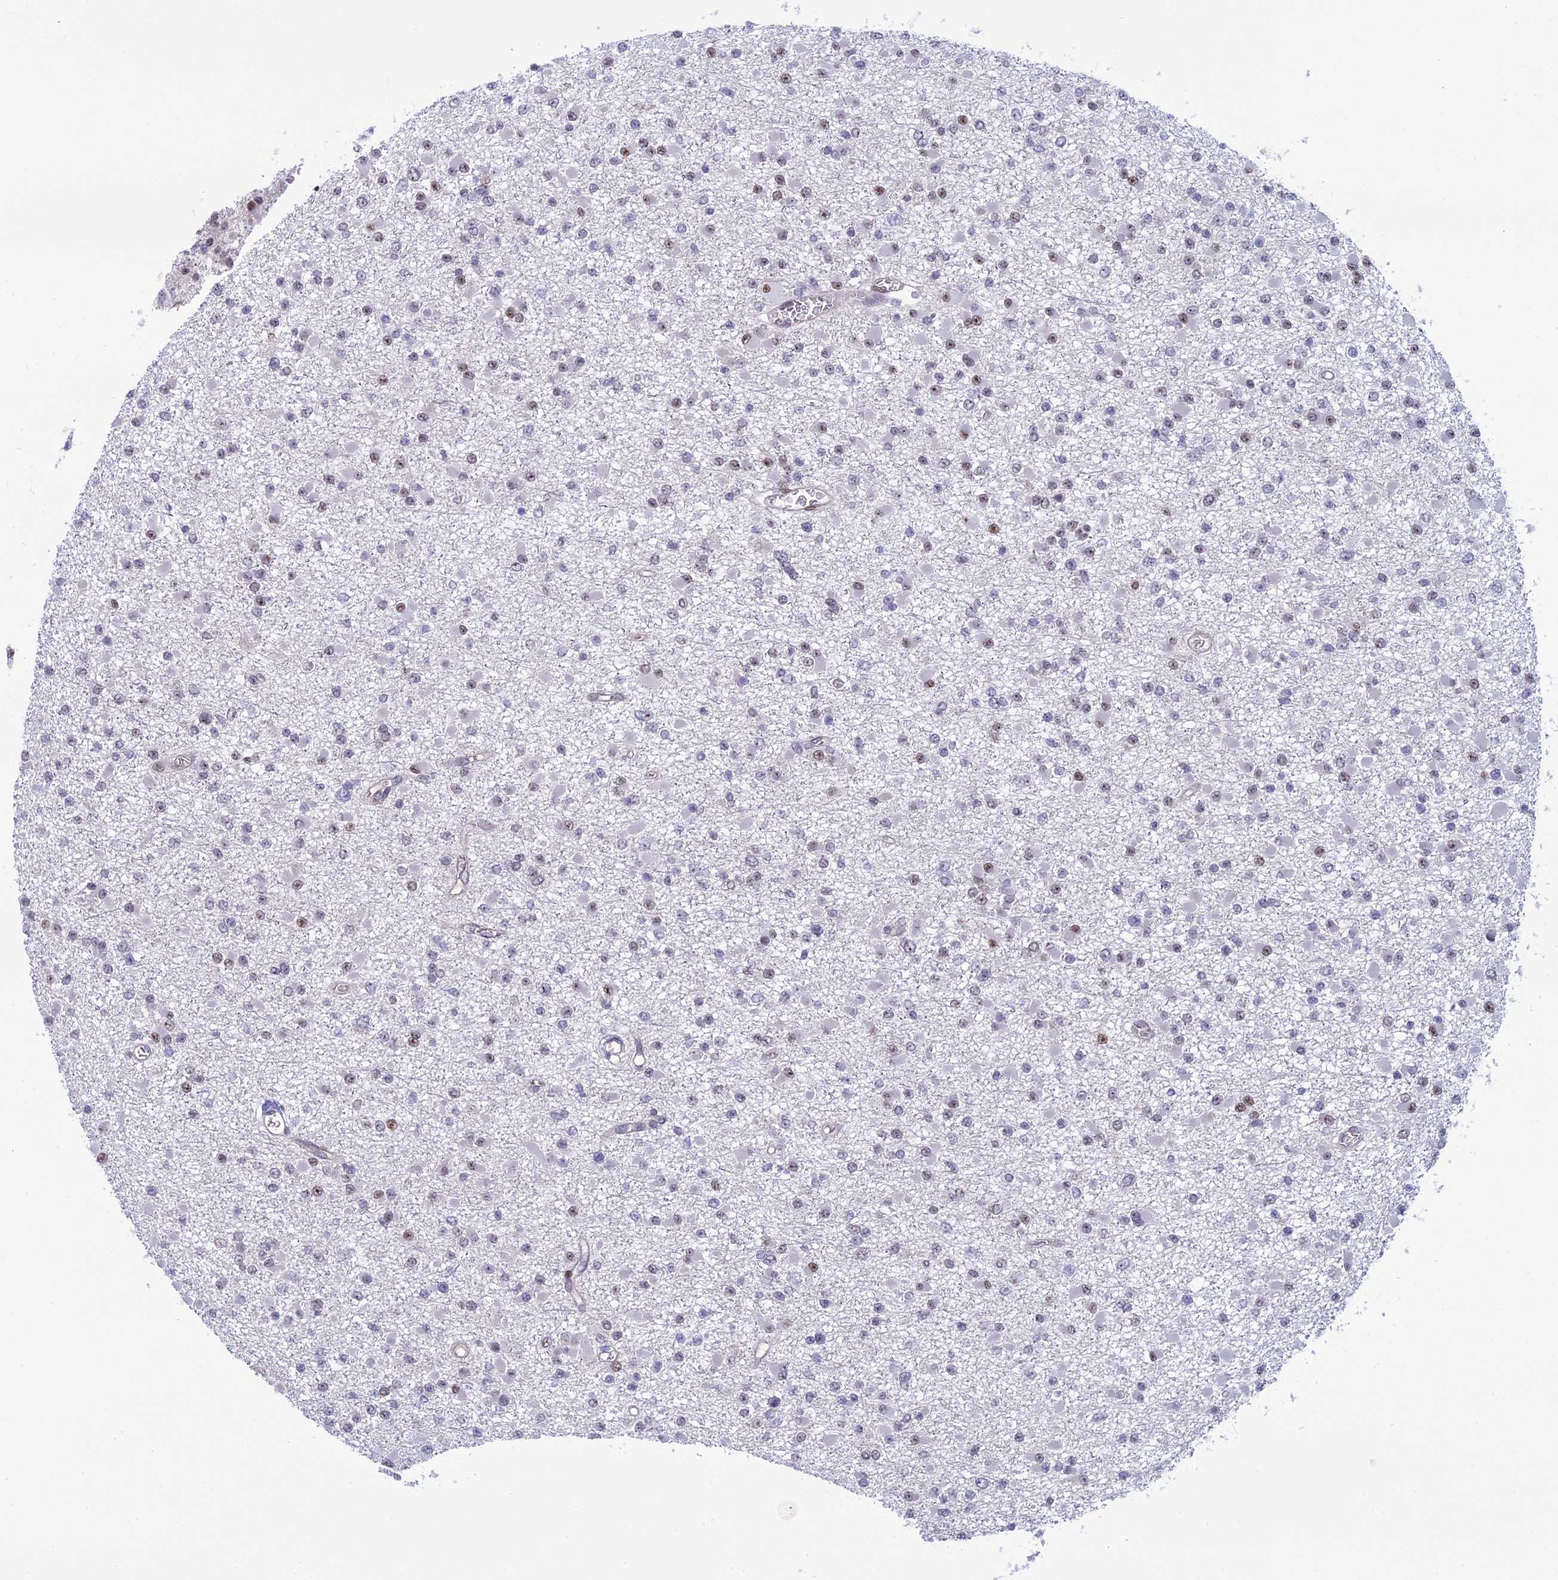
{"staining": {"intensity": "weak", "quantity": "<25%", "location": "nuclear"}, "tissue": "glioma", "cell_type": "Tumor cells", "image_type": "cancer", "snomed": [{"axis": "morphology", "description": "Glioma, malignant, Low grade"}, {"axis": "topography", "description": "Brain"}], "caption": "This micrograph is of glioma stained with IHC to label a protein in brown with the nuclei are counter-stained blue. There is no positivity in tumor cells. Nuclei are stained in blue.", "gene": "CCDC86", "patient": {"sex": "female", "age": 22}}